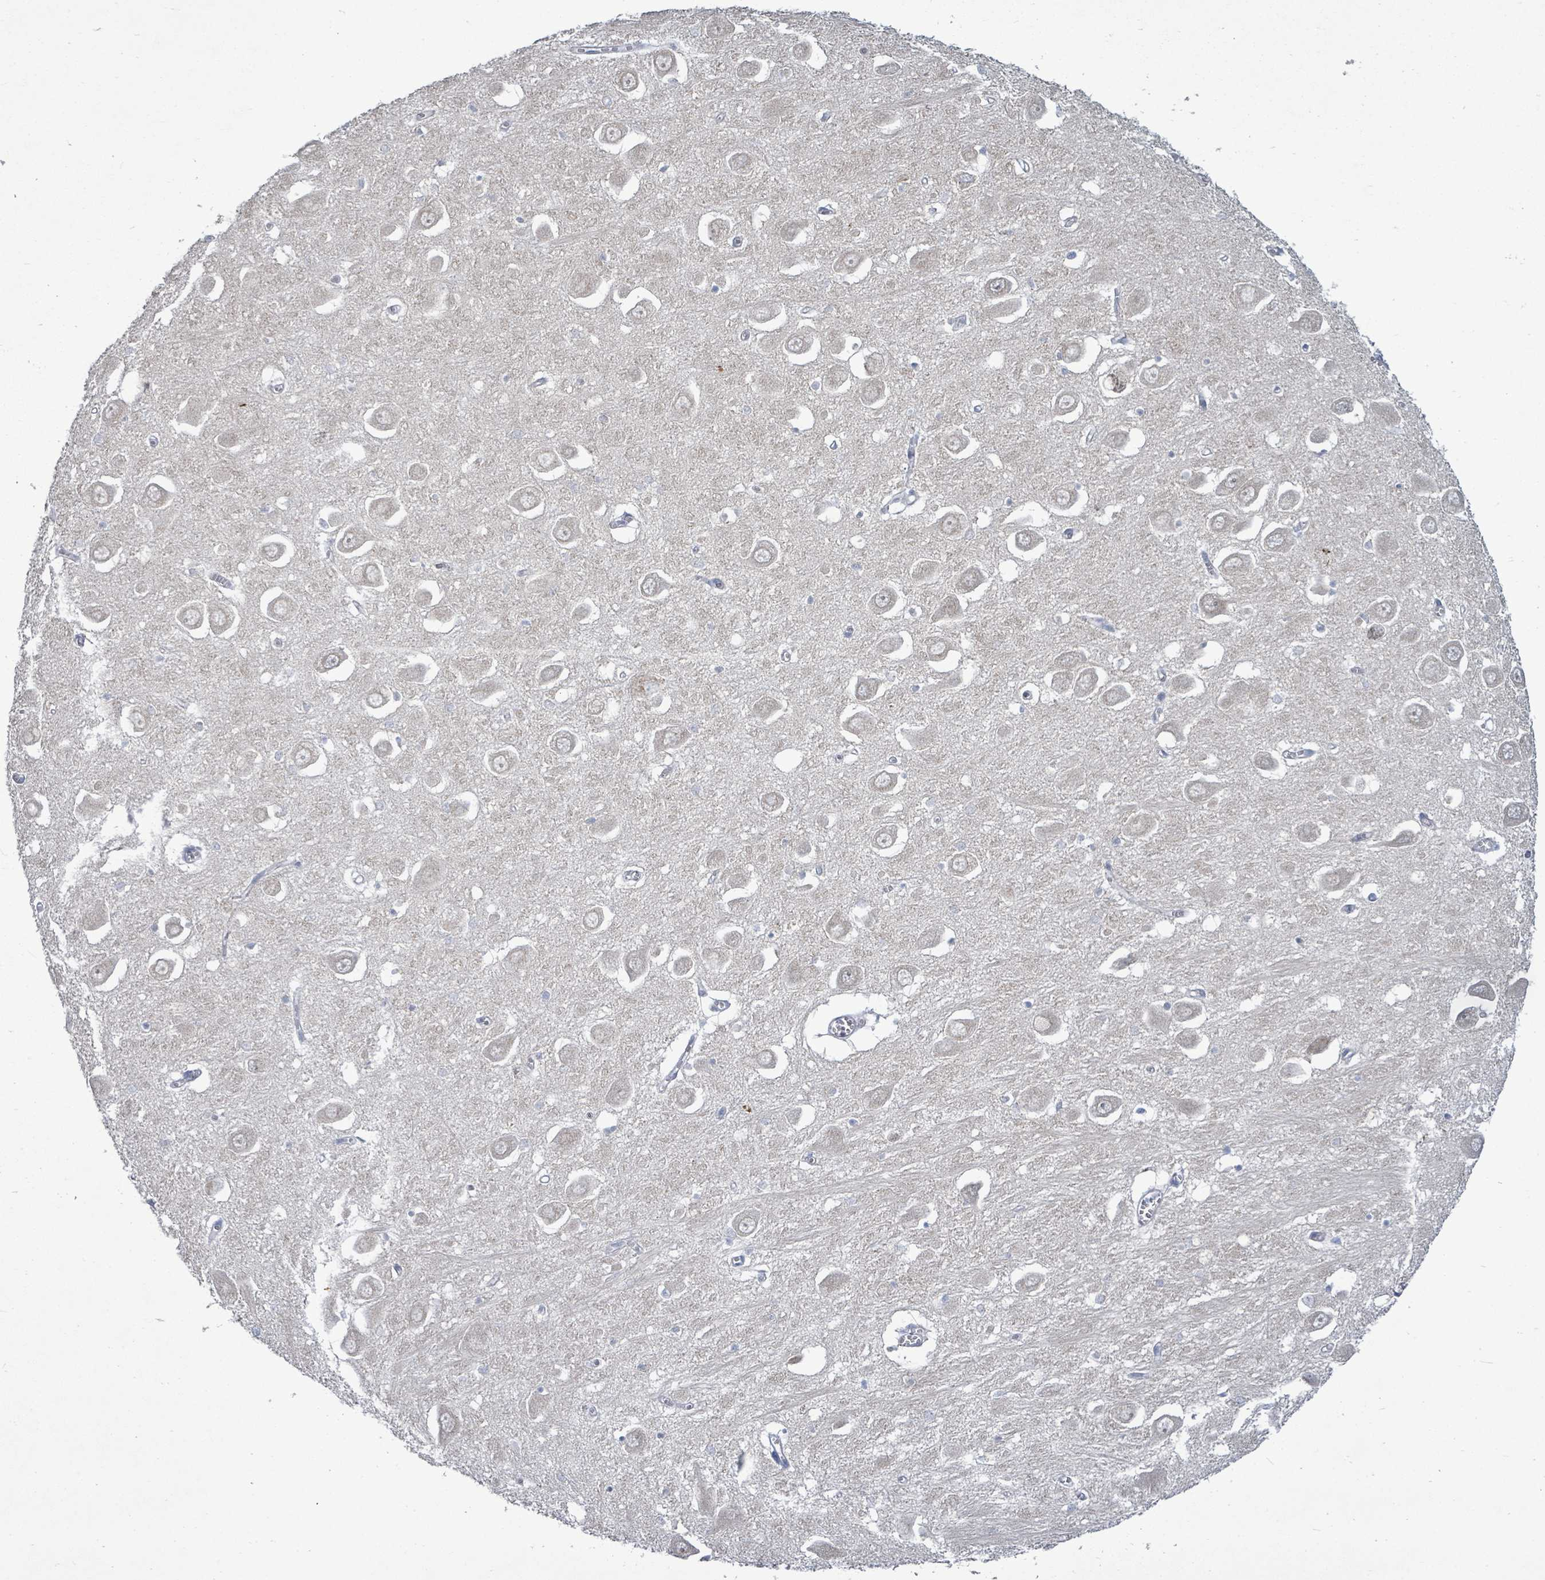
{"staining": {"intensity": "negative", "quantity": "none", "location": "none"}, "tissue": "hippocampus", "cell_type": "Glial cells", "image_type": "normal", "snomed": [{"axis": "morphology", "description": "Normal tissue, NOS"}, {"axis": "topography", "description": "Hippocampus"}], "caption": "Benign hippocampus was stained to show a protein in brown. There is no significant staining in glial cells.", "gene": "ZFPM1", "patient": {"sex": "male", "age": 70}}